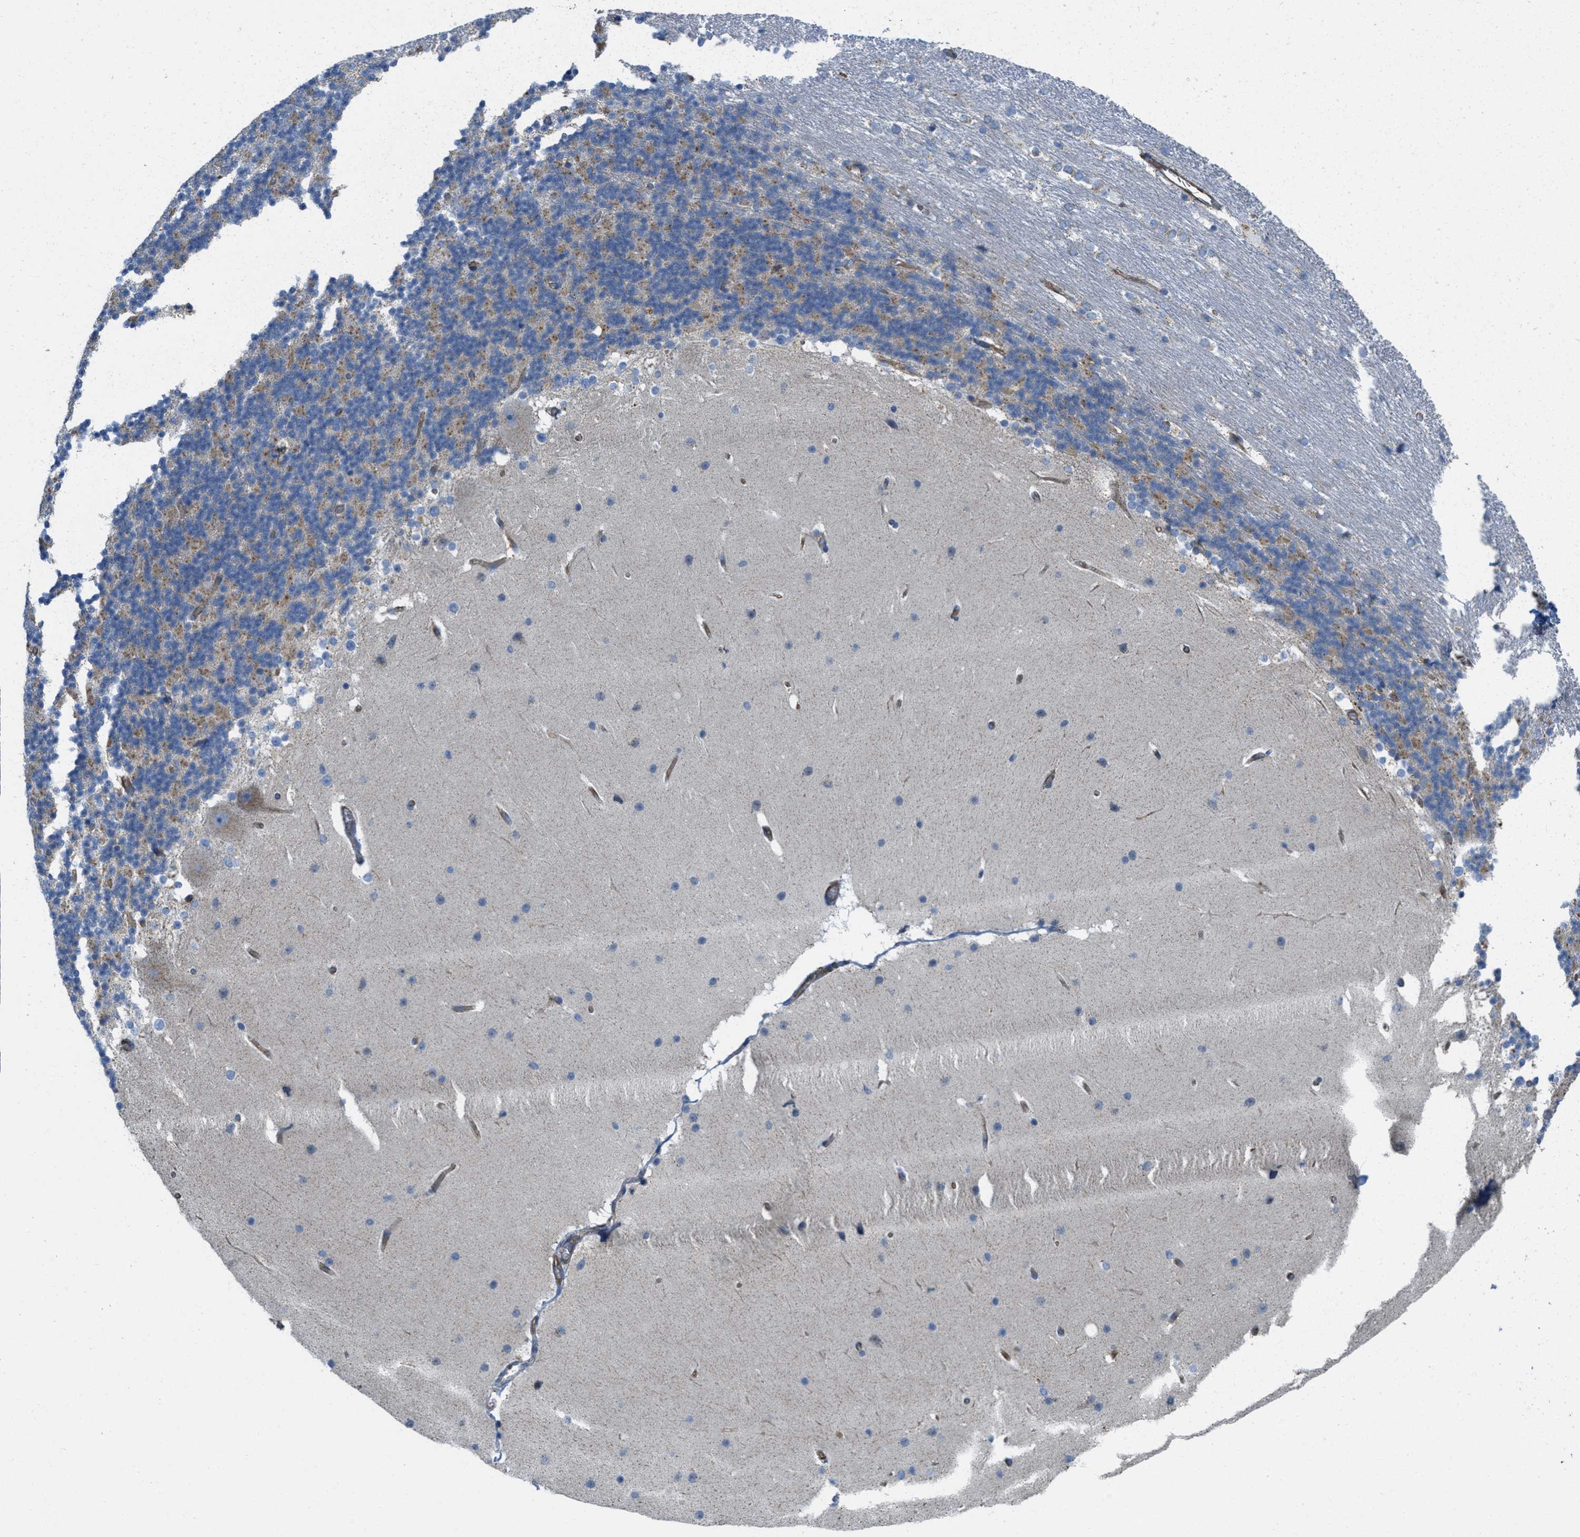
{"staining": {"intensity": "moderate", "quantity": "<25%", "location": "cytoplasmic/membranous"}, "tissue": "cerebellum", "cell_type": "Cells in granular layer", "image_type": "normal", "snomed": [{"axis": "morphology", "description": "Normal tissue, NOS"}, {"axis": "topography", "description": "Cerebellum"}], "caption": "A histopathology image showing moderate cytoplasmic/membranous expression in about <25% of cells in granular layer in unremarkable cerebellum, as visualized by brown immunohistochemical staining.", "gene": "BTN3A1", "patient": {"sex": "female", "age": 19}}